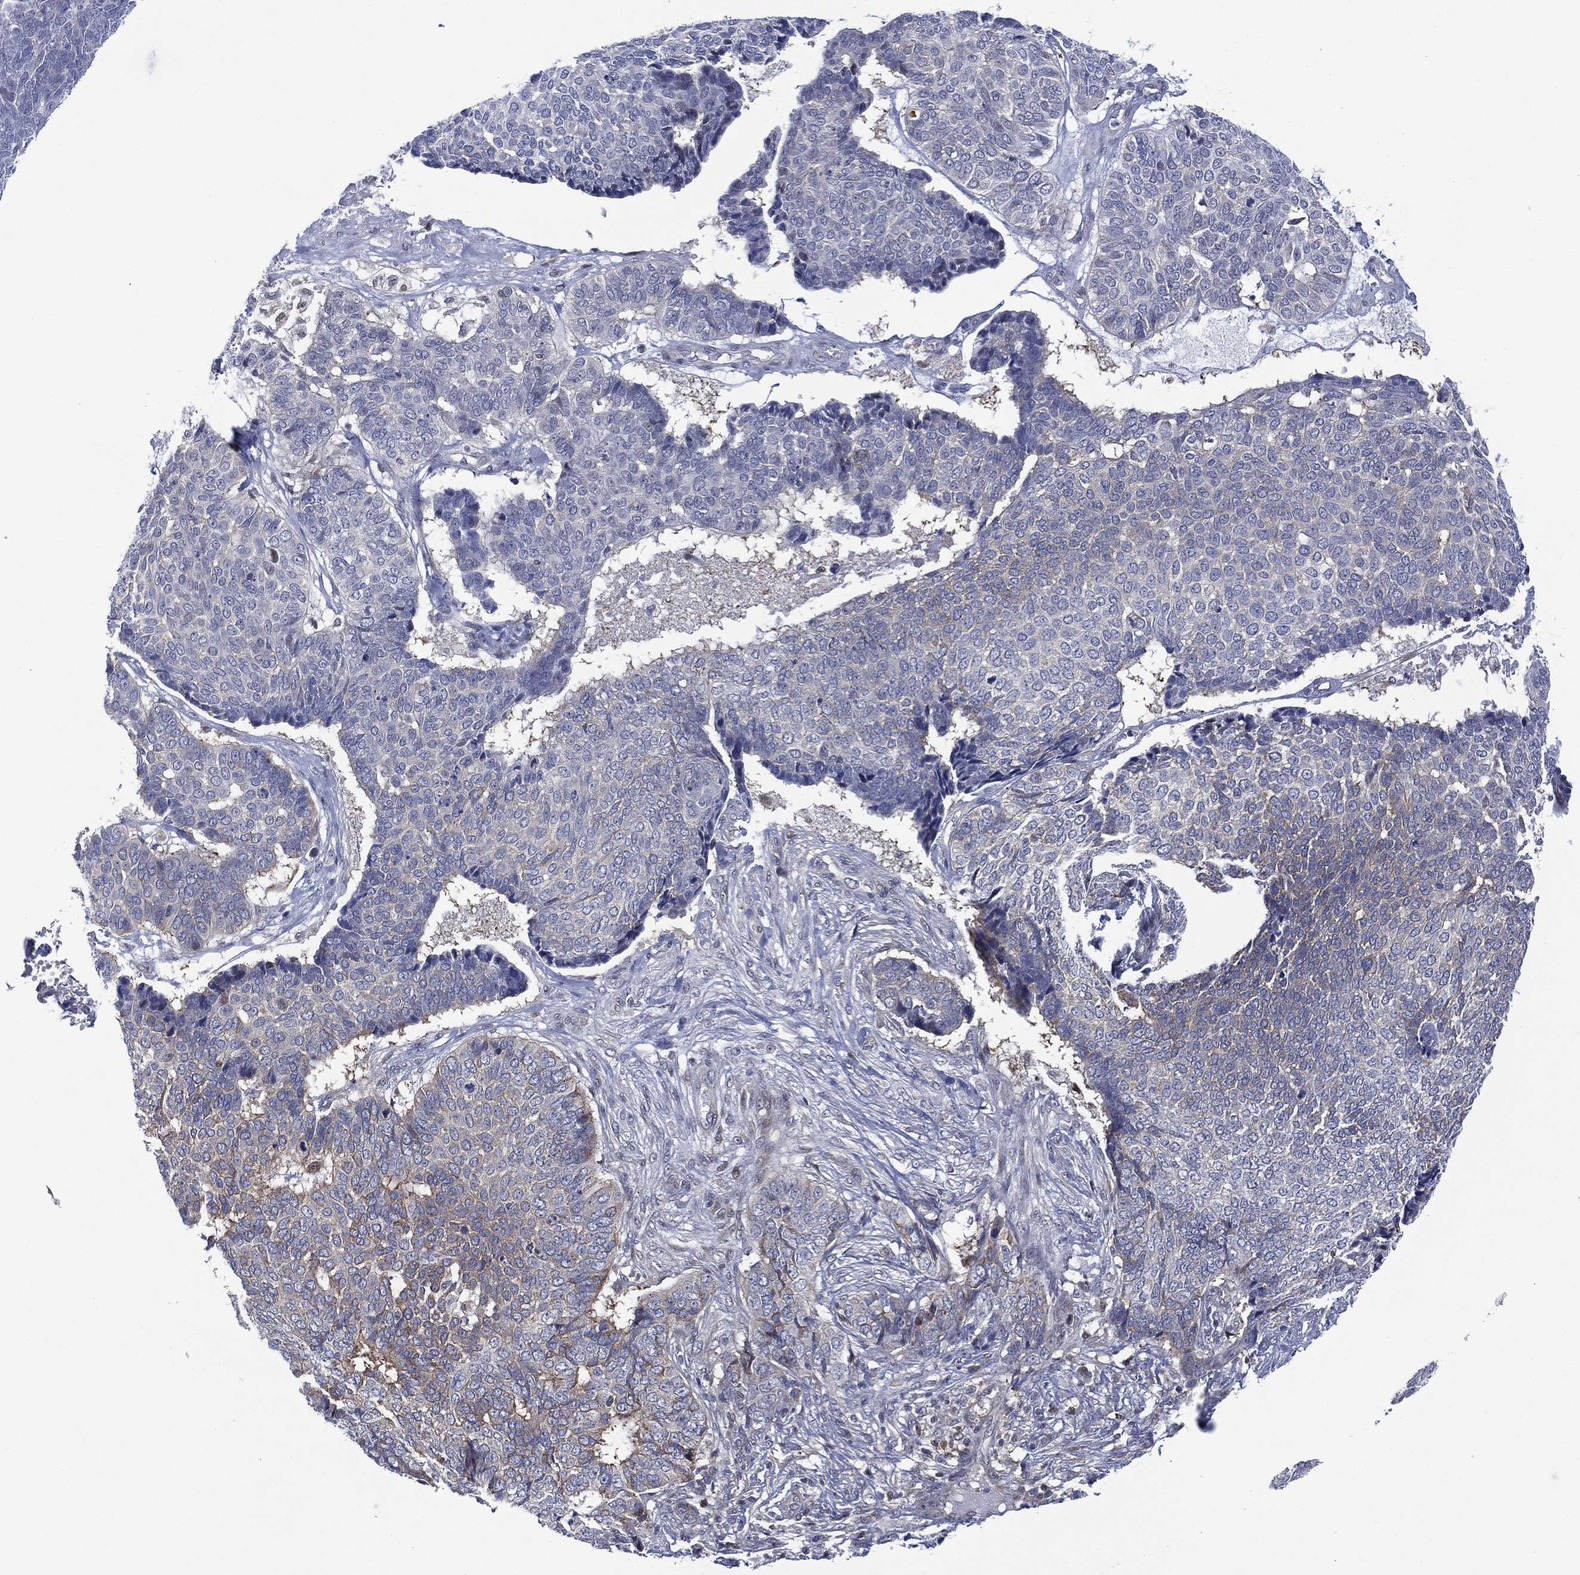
{"staining": {"intensity": "weak", "quantity": "<25%", "location": "cytoplasmic/membranous"}, "tissue": "skin cancer", "cell_type": "Tumor cells", "image_type": "cancer", "snomed": [{"axis": "morphology", "description": "Basal cell carcinoma"}, {"axis": "topography", "description": "Skin"}], "caption": "High magnification brightfield microscopy of skin basal cell carcinoma stained with DAB (3,3'-diaminobenzidine) (brown) and counterstained with hematoxylin (blue): tumor cells show no significant staining.", "gene": "SLC4A4", "patient": {"sex": "male", "age": 86}}